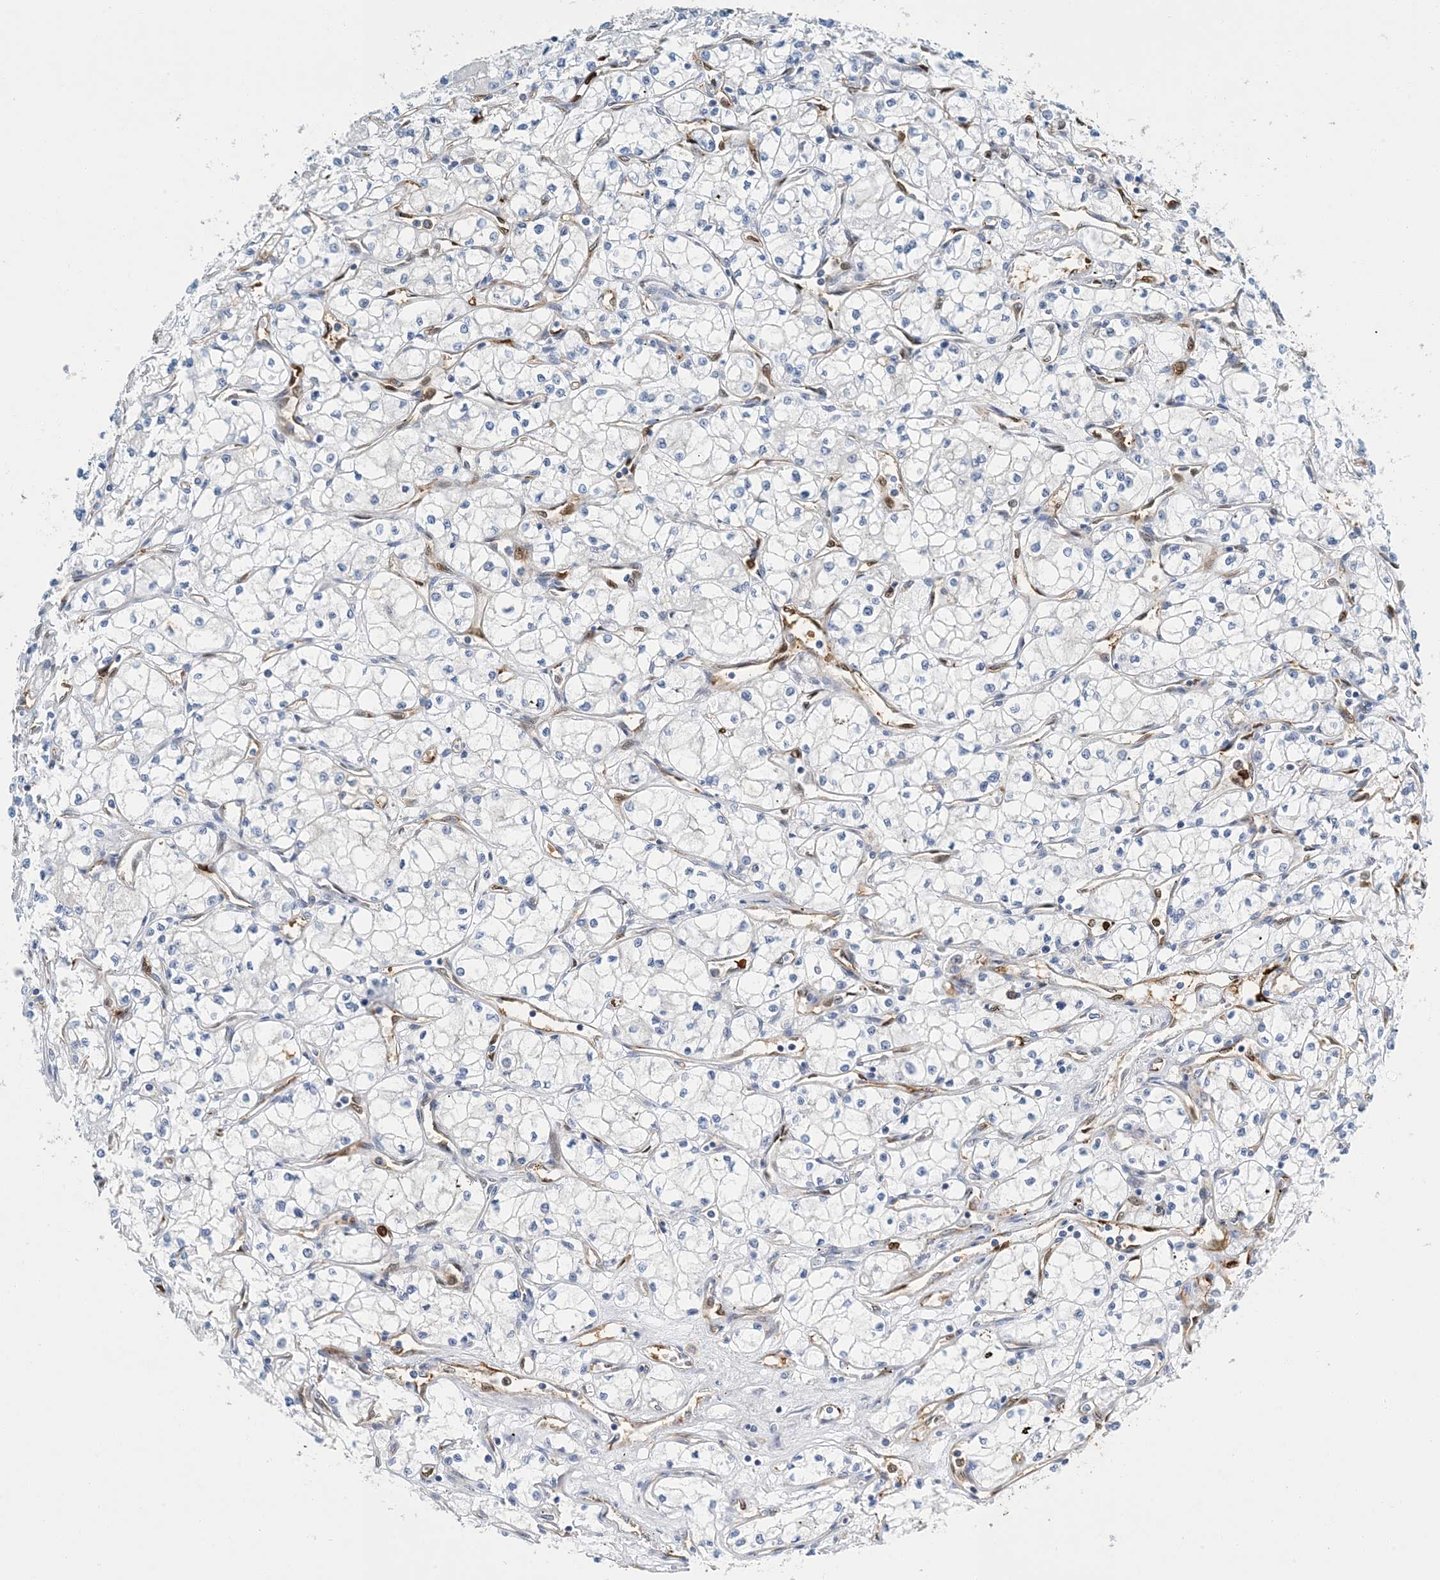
{"staining": {"intensity": "negative", "quantity": "none", "location": "none"}, "tissue": "renal cancer", "cell_type": "Tumor cells", "image_type": "cancer", "snomed": [{"axis": "morphology", "description": "Adenocarcinoma, NOS"}, {"axis": "topography", "description": "Kidney"}], "caption": "The immunohistochemistry (IHC) histopathology image has no significant staining in tumor cells of renal adenocarcinoma tissue.", "gene": "PCDHA2", "patient": {"sex": "male", "age": 59}}